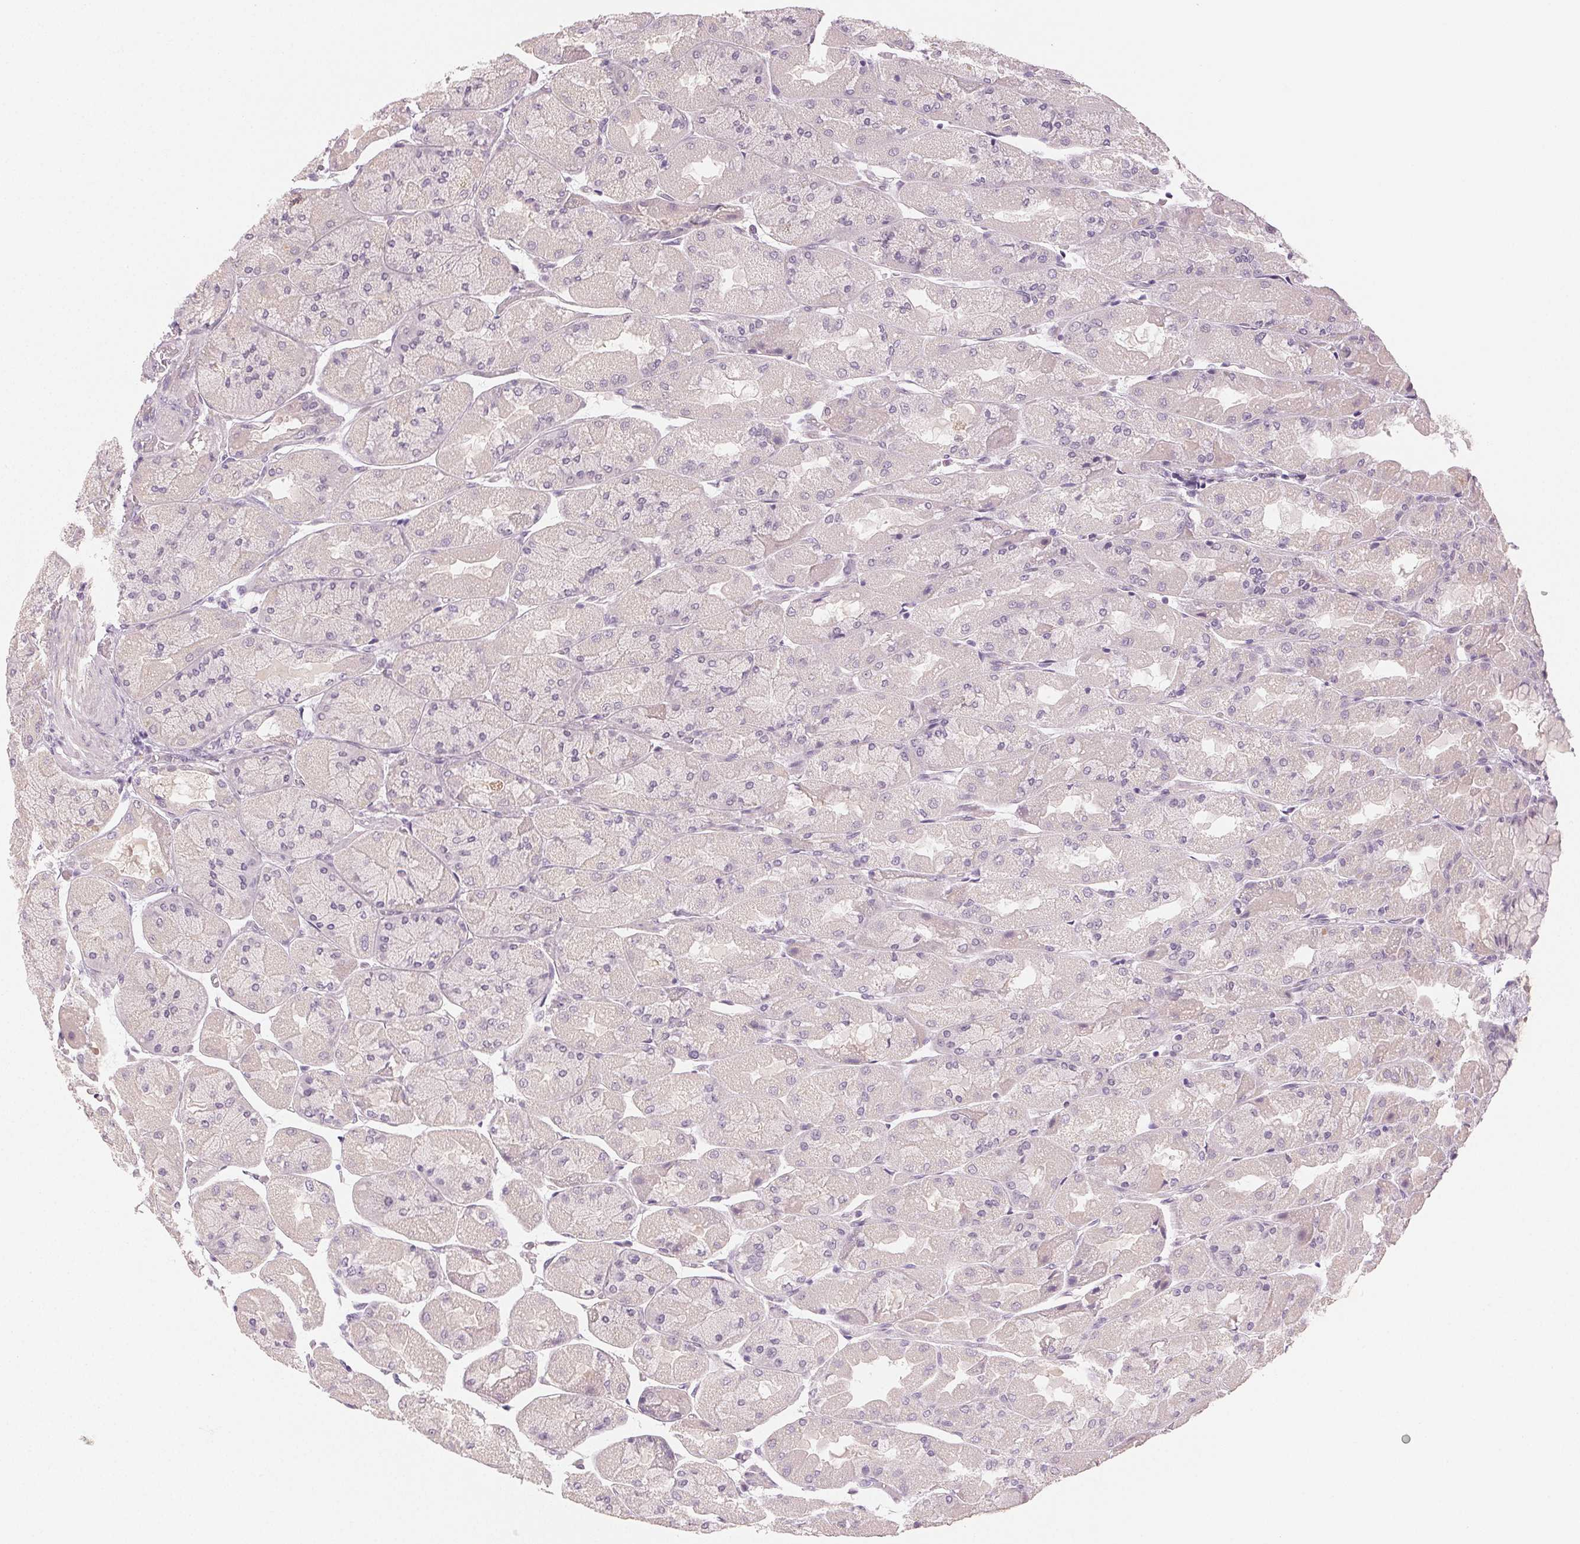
{"staining": {"intensity": "weak", "quantity": "<25%", "location": "cytoplasmic/membranous"}, "tissue": "stomach", "cell_type": "Glandular cells", "image_type": "normal", "snomed": [{"axis": "morphology", "description": "Normal tissue, NOS"}, {"axis": "topography", "description": "Stomach"}], "caption": "Immunohistochemistry (IHC) image of normal human stomach stained for a protein (brown), which displays no staining in glandular cells.", "gene": "MAP1LC3A", "patient": {"sex": "female", "age": 61}}